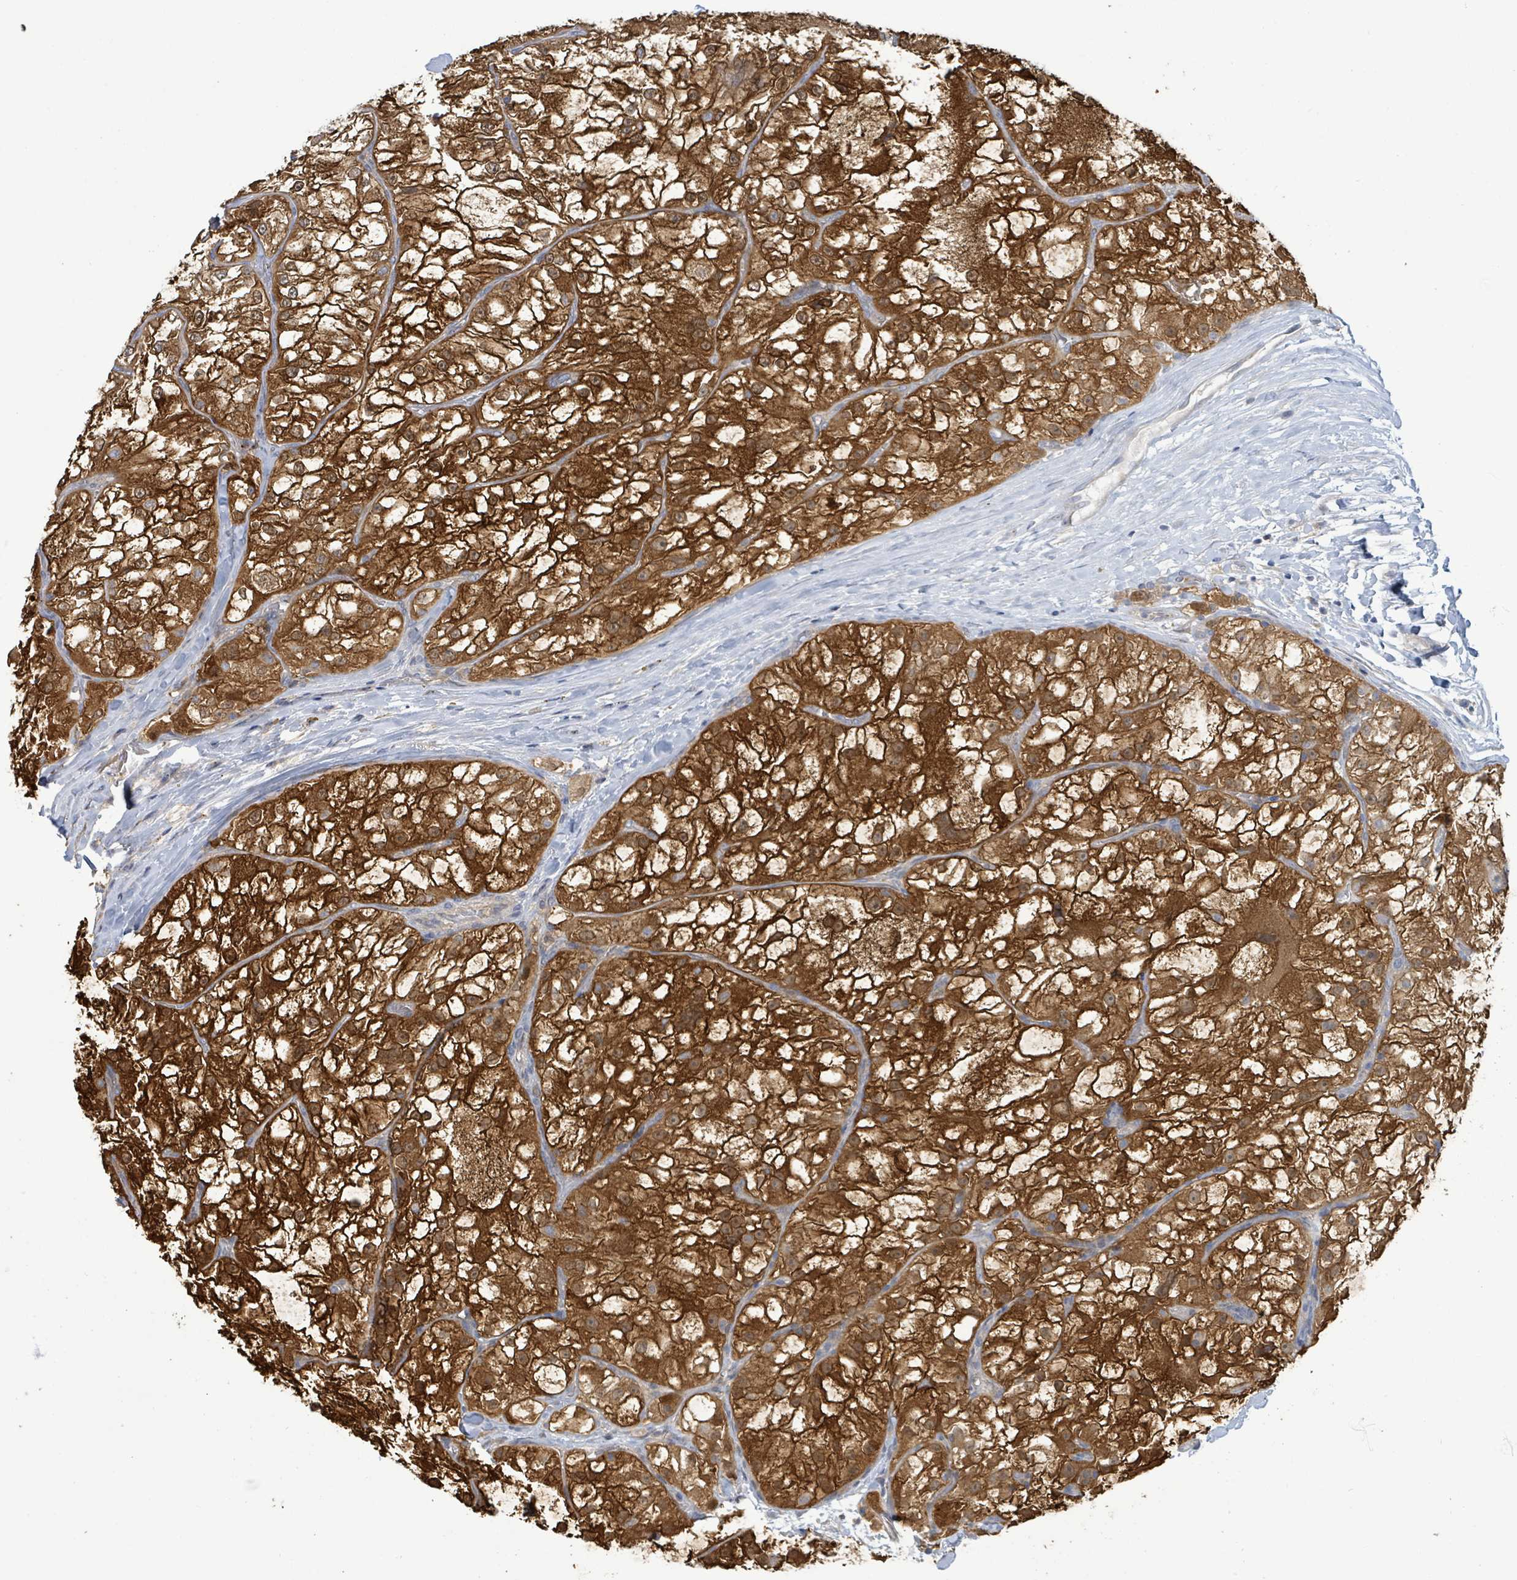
{"staining": {"intensity": "strong", "quantity": ">75%", "location": "cytoplasmic/membranous"}, "tissue": "renal cancer", "cell_type": "Tumor cells", "image_type": "cancer", "snomed": [{"axis": "morphology", "description": "Adenocarcinoma, NOS"}, {"axis": "topography", "description": "Kidney"}], "caption": "A histopathology image showing strong cytoplasmic/membranous staining in about >75% of tumor cells in adenocarcinoma (renal), as visualized by brown immunohistochemical staining.", "gene": "PGAM1", "patient": {"sex": "female", "age": 72}}